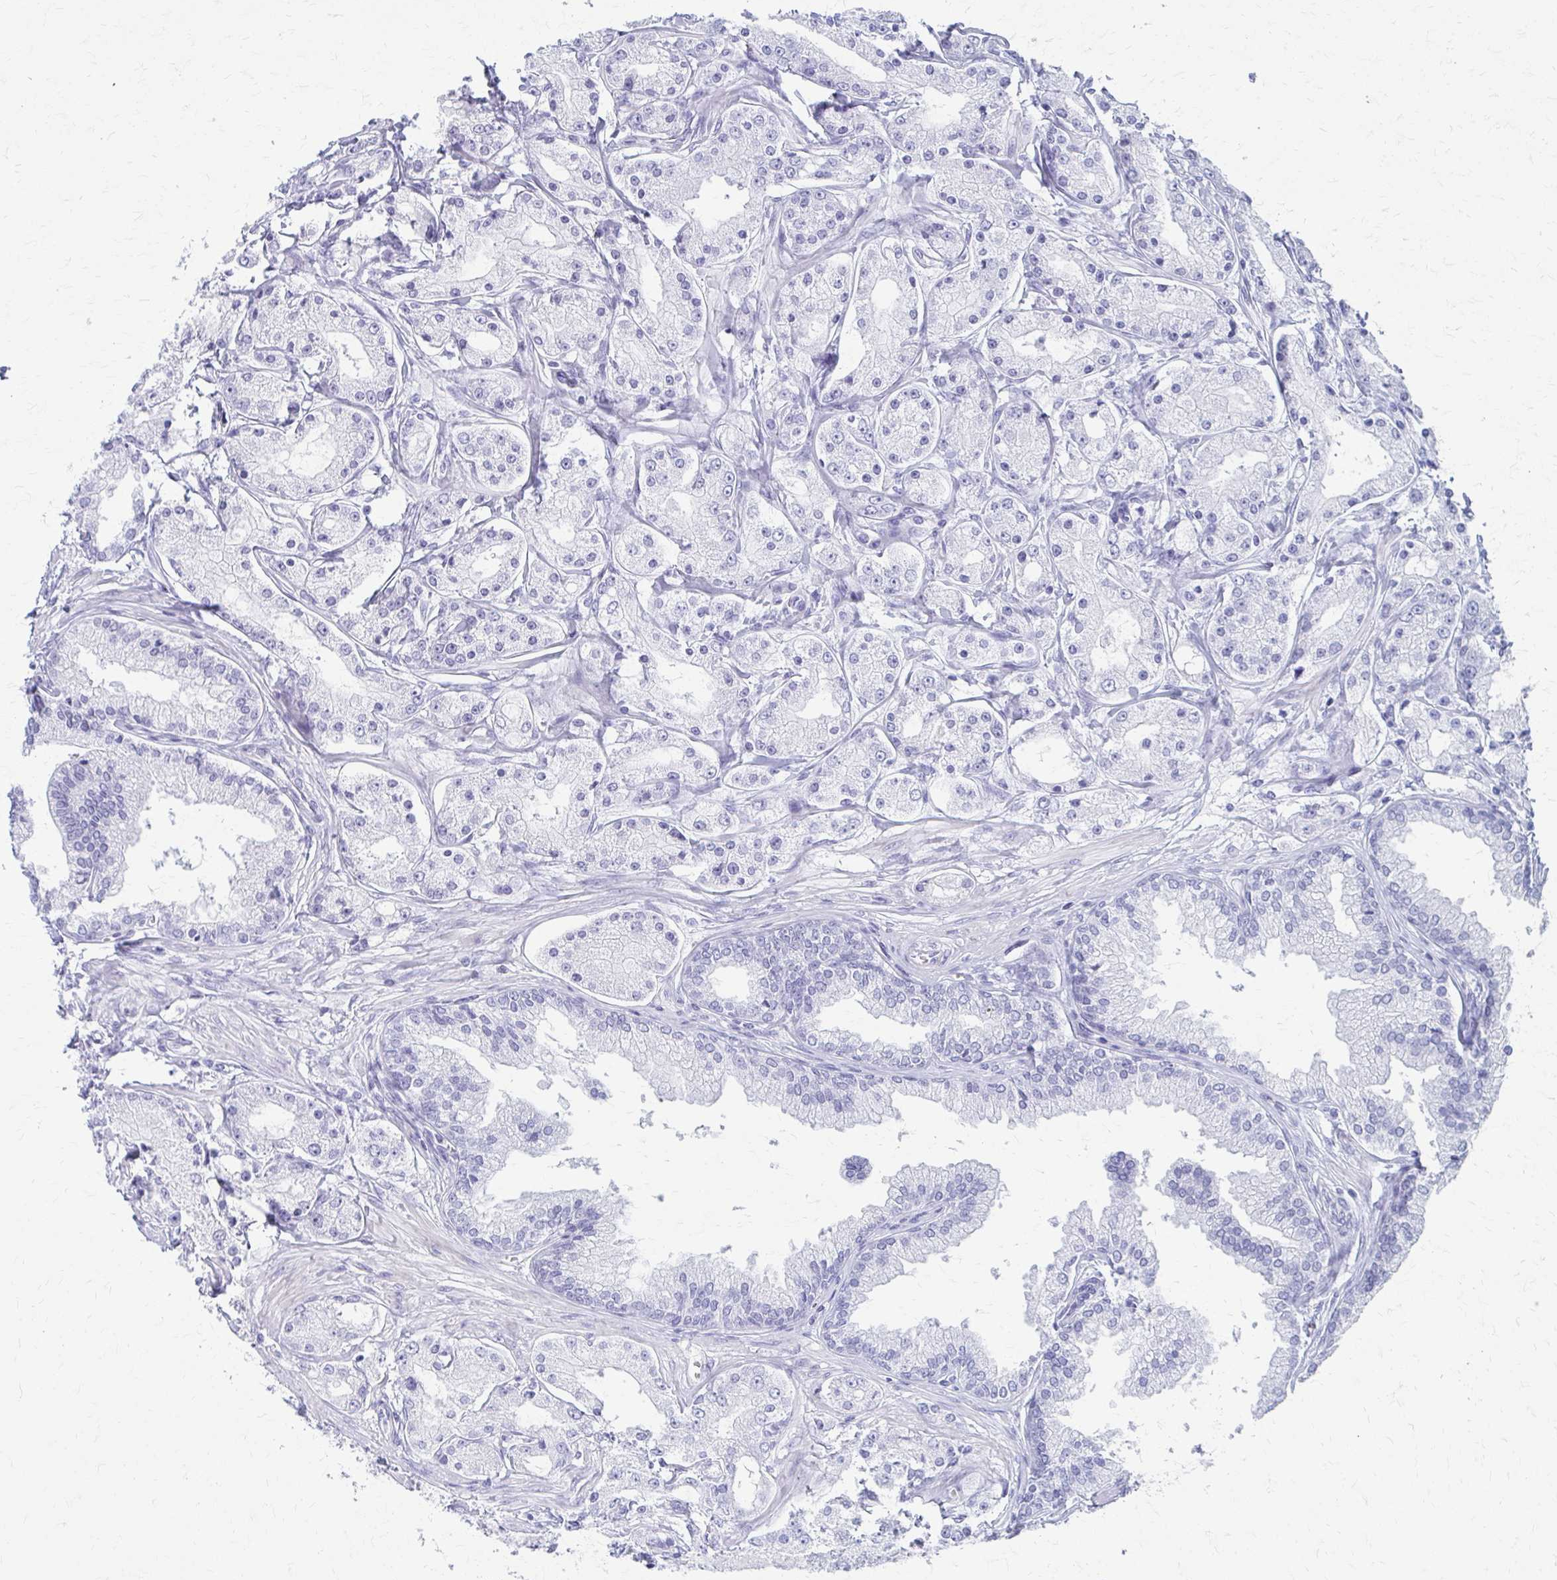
{"staining": {"intensity": "negative", "quantity": "none", "location": "none"}, "tissue": "prostate cancer", "cell_type": "Tumor cells", "image_type": "cancer", "snomed": [{"axis": "morphology", "description": "Adenocarcinoma, High grade"}, {"axis": "topography", "description": "Prostate"}], "caption": "Photomicrograph shows no protein staining in tumor cells of prostate high-grade adenocarcinoma tissue.", "gene": "CELF5", "patient": {"sex": "male", "age": 66}}